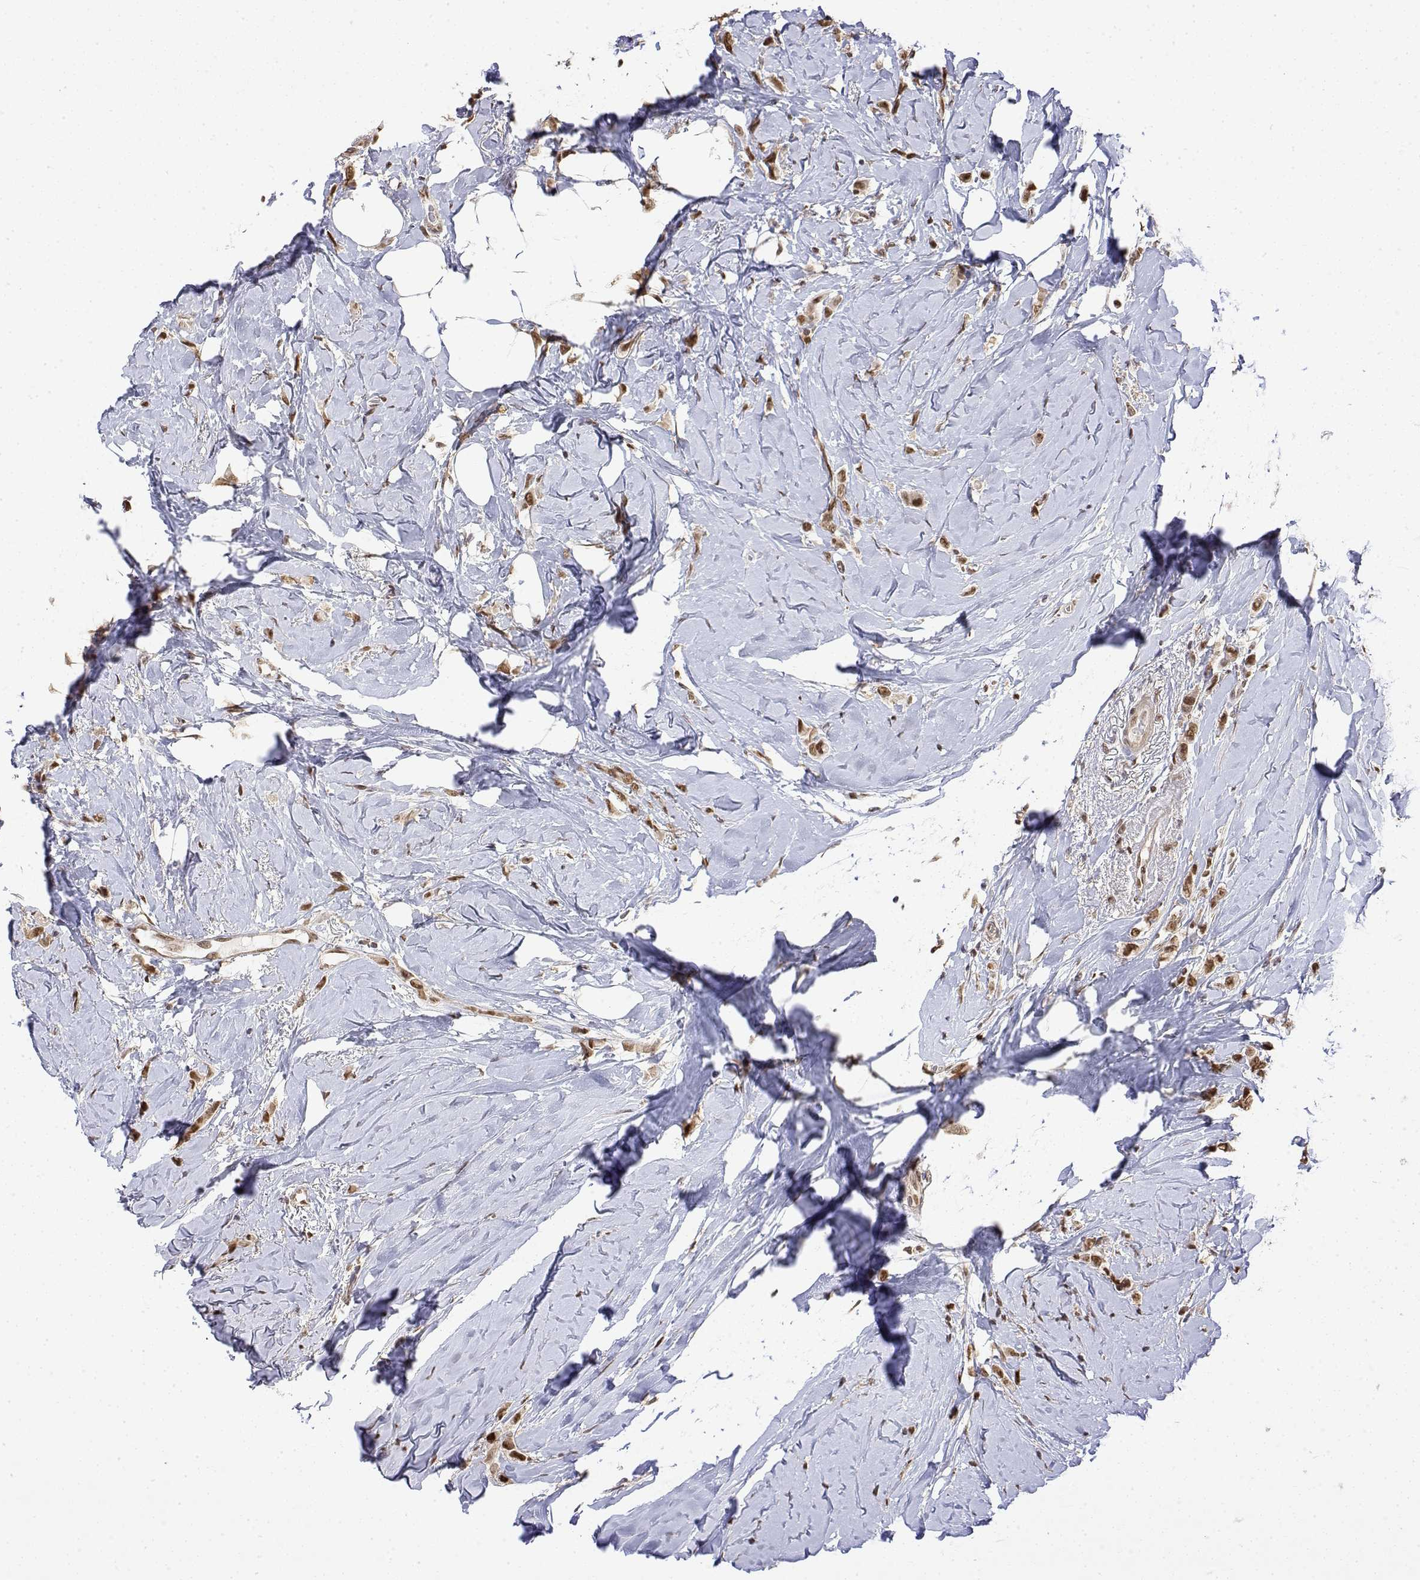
{"staining": {"intensity": "moderate", "quantity": ">75%", "location": "nuclear"}, "tissue": "breast cancer", "cell_type": "Tumor cells", "image_type": "cancer", "snomed": [{"axis": "morphology", "description": "Lobular carcinoma"}, {"axis": "topography", "description": "Breast"}], "caption": "Breast cancer (lobular carcinoma) was stained to show a protein in brown. There is medium levels of moderate nuclear staining in about >75% of tumor cells.", "gene": "TPI1", "patient": {"sex": "female", "age": 66}}